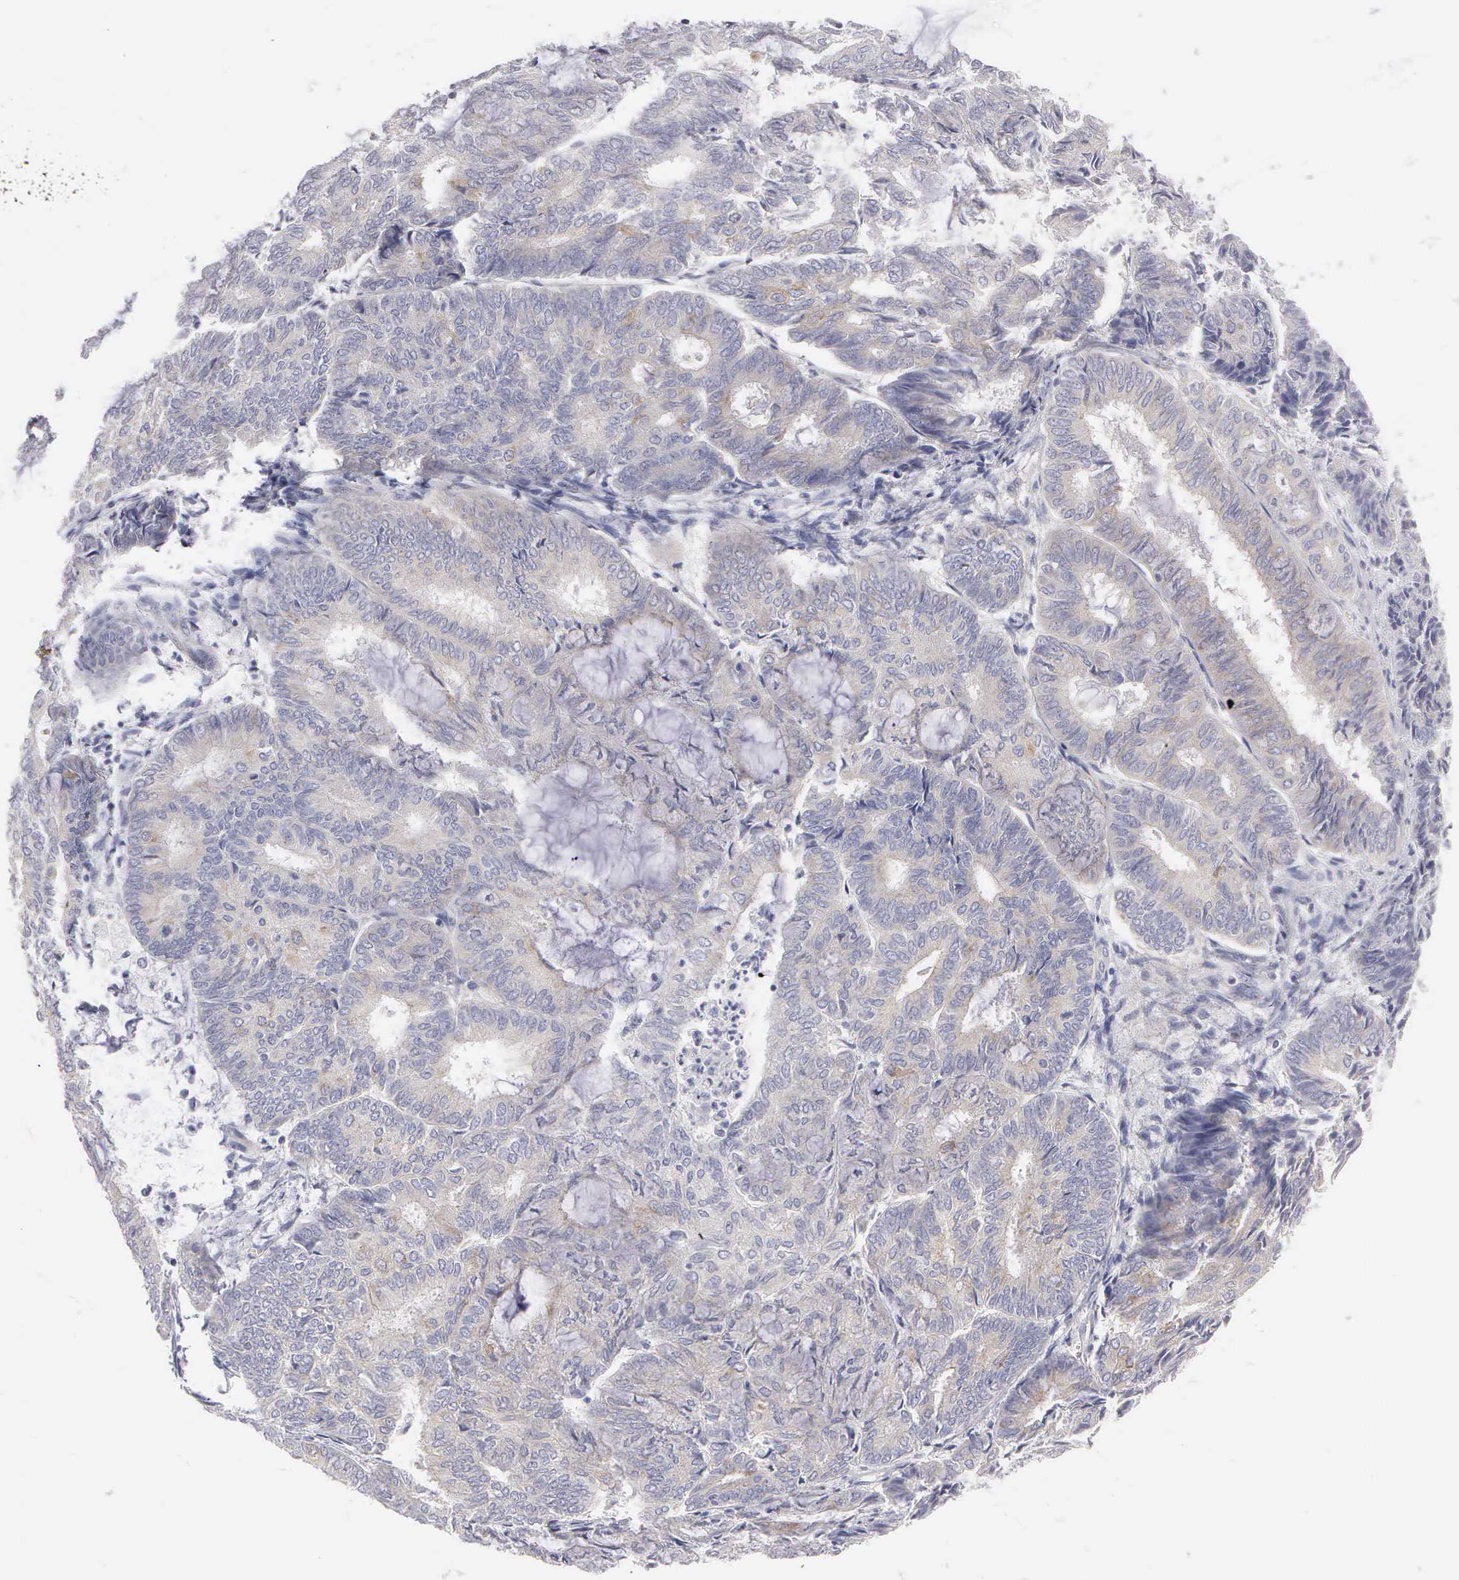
{"staining": {"intensity": "weak", "quantity": ">75%", "location": "cytoplasmic/membranous"}, "tissue": "endometrial cancer", "cell_type": "Tumor cells", "image_type": "cancer", "snomed": [{"axis": "morphology", "description": "Adenocarcinoma, NOS"}, {"axis": "topography", "description": "Endometrium"}], "caption": "An immunohistochemistry photomicrograph of neoplastic tissue is shown. Protein staining in brown labels weak cytoplasmic/membranous positivity in adenocarcinoma (endometrial) within tumor cells.", "gene": "CEP170B", "patient": {"sex": "female", "age": 59}}